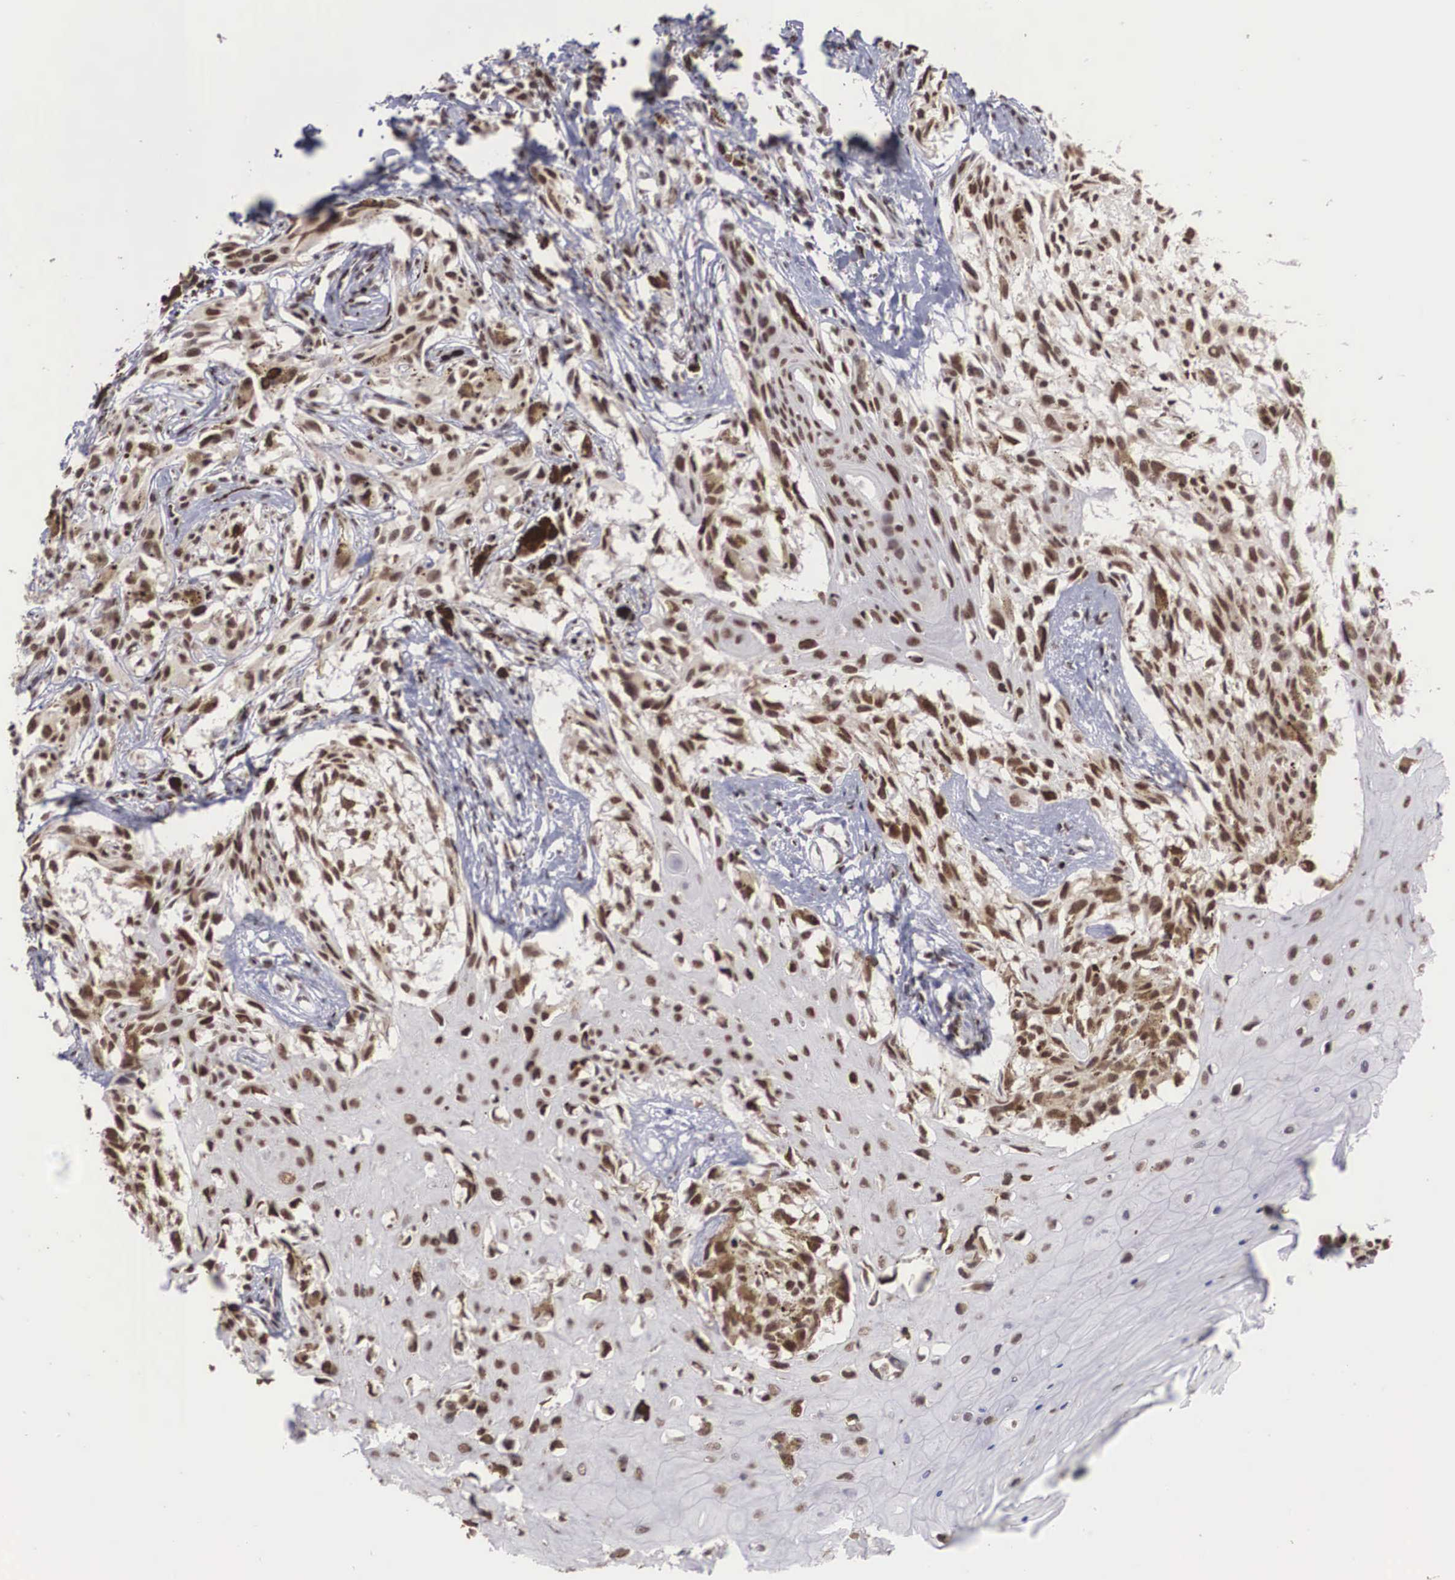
{"staining": {"intensity": "moderate", "quantity": "25%-75%", "location": "nuclear"}, "tissue": "melanoma", "cell_type": "Tumor cells", "image_type": "cancer", "snomed": [{"axis": "morphology", "description": "Malignant melanoma, NOS"}, {"axis": "topography", "description": "Skin"}], "caption": "Immunohistochemical staining of human melanoma exhibits medium levels of moderate nuclear protein positivity in approximately 25%-75% of tumor cells.", "gene": "HTATSF1", "patient": {"sex": "female", "age": 82}}